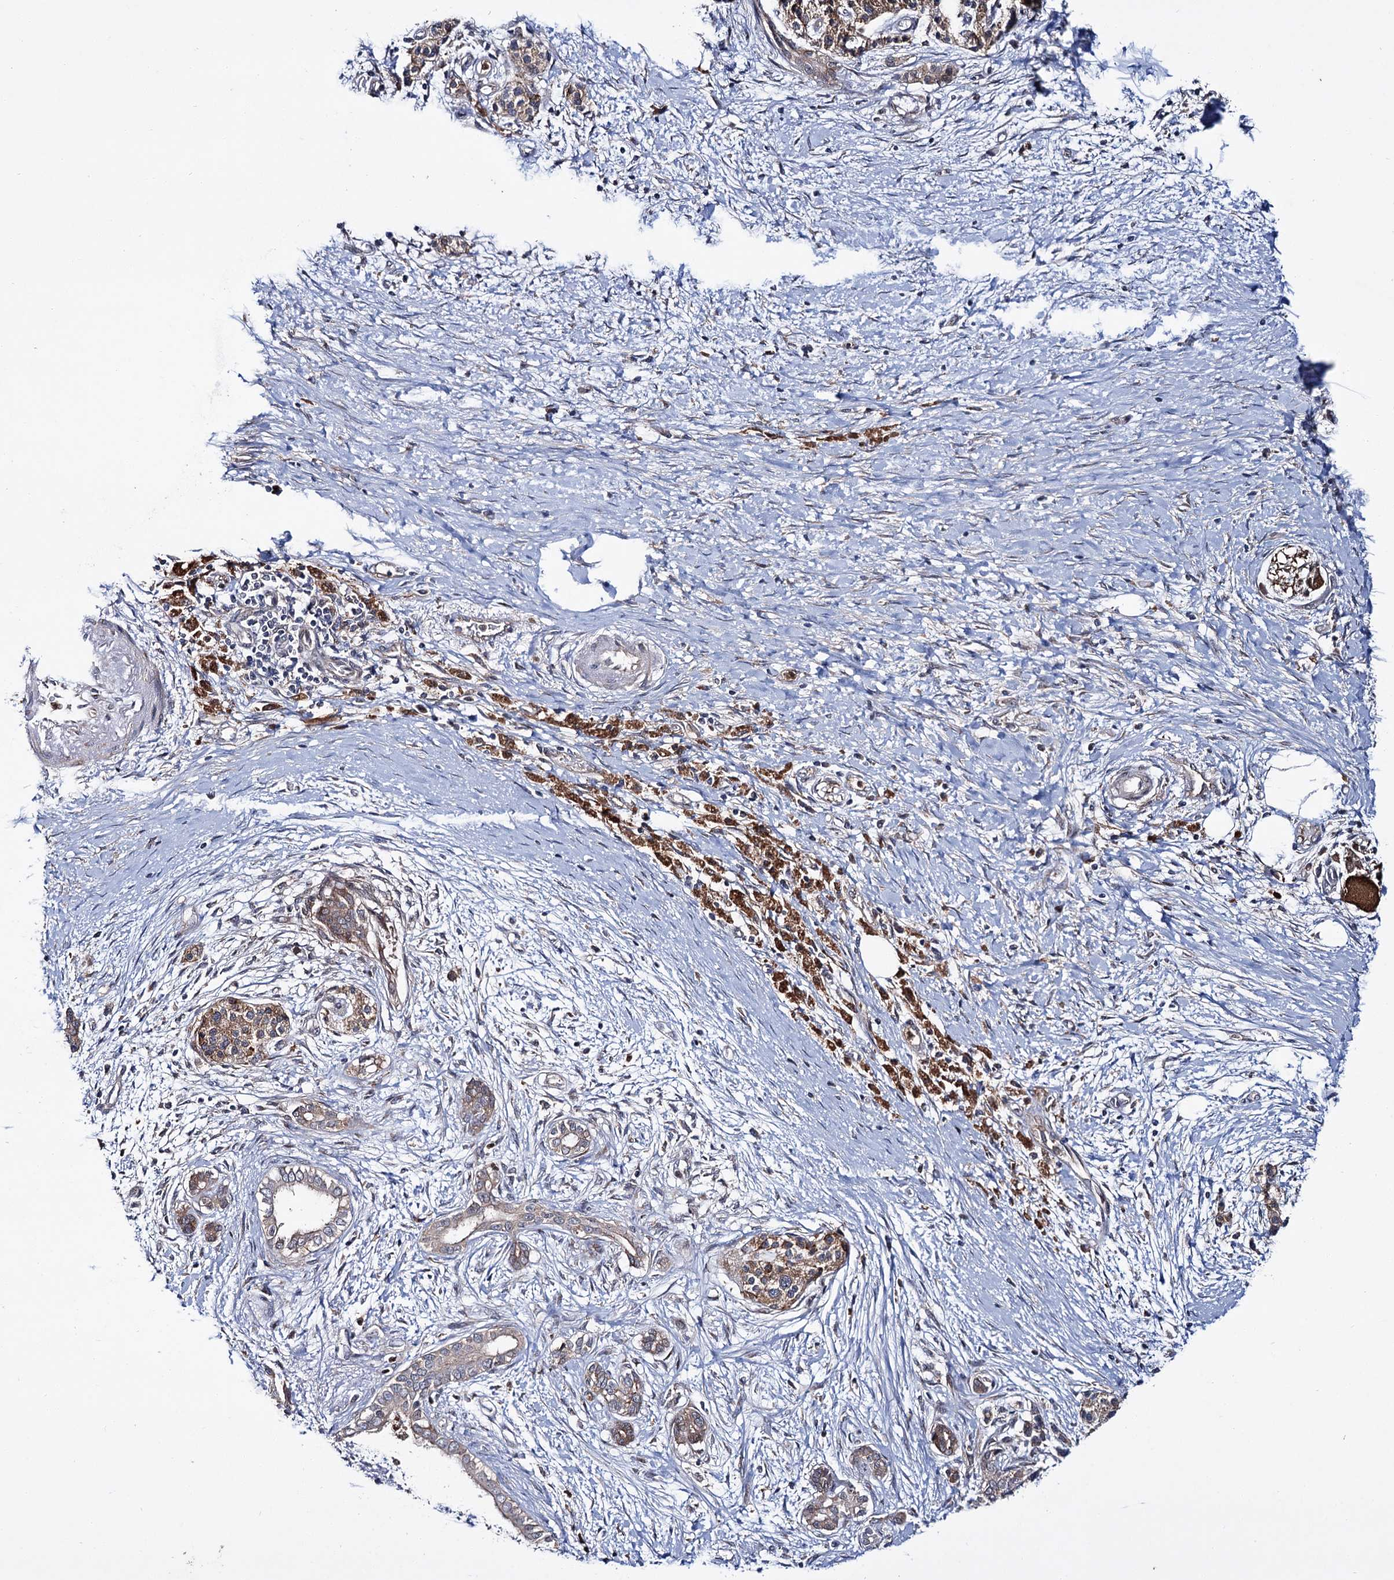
{"staining": {"intensity": "moderate", "quantity": "<25%", "location": "cytoplasmic/membranous"}, "tissue": "pancreatic cancer", "cell_type": "Tumor cells", "image_type": "cancer", "snomed": [{"axis": "morphology", "description": "Adenocarcinoma, NOS"}, {"axis": "topography", "description": "Pancreas"}], "caption": "DAB (3,3'-diaminobenzidine) immunohistochemical staining of pancreatic cancer (adenocarcinoma) shows moderate cytoplasmic/membranous protein staining in approximately <25% of tumor cells.", "gene": "PTPN3", "patient": {"sex": "male", "age": 58}}